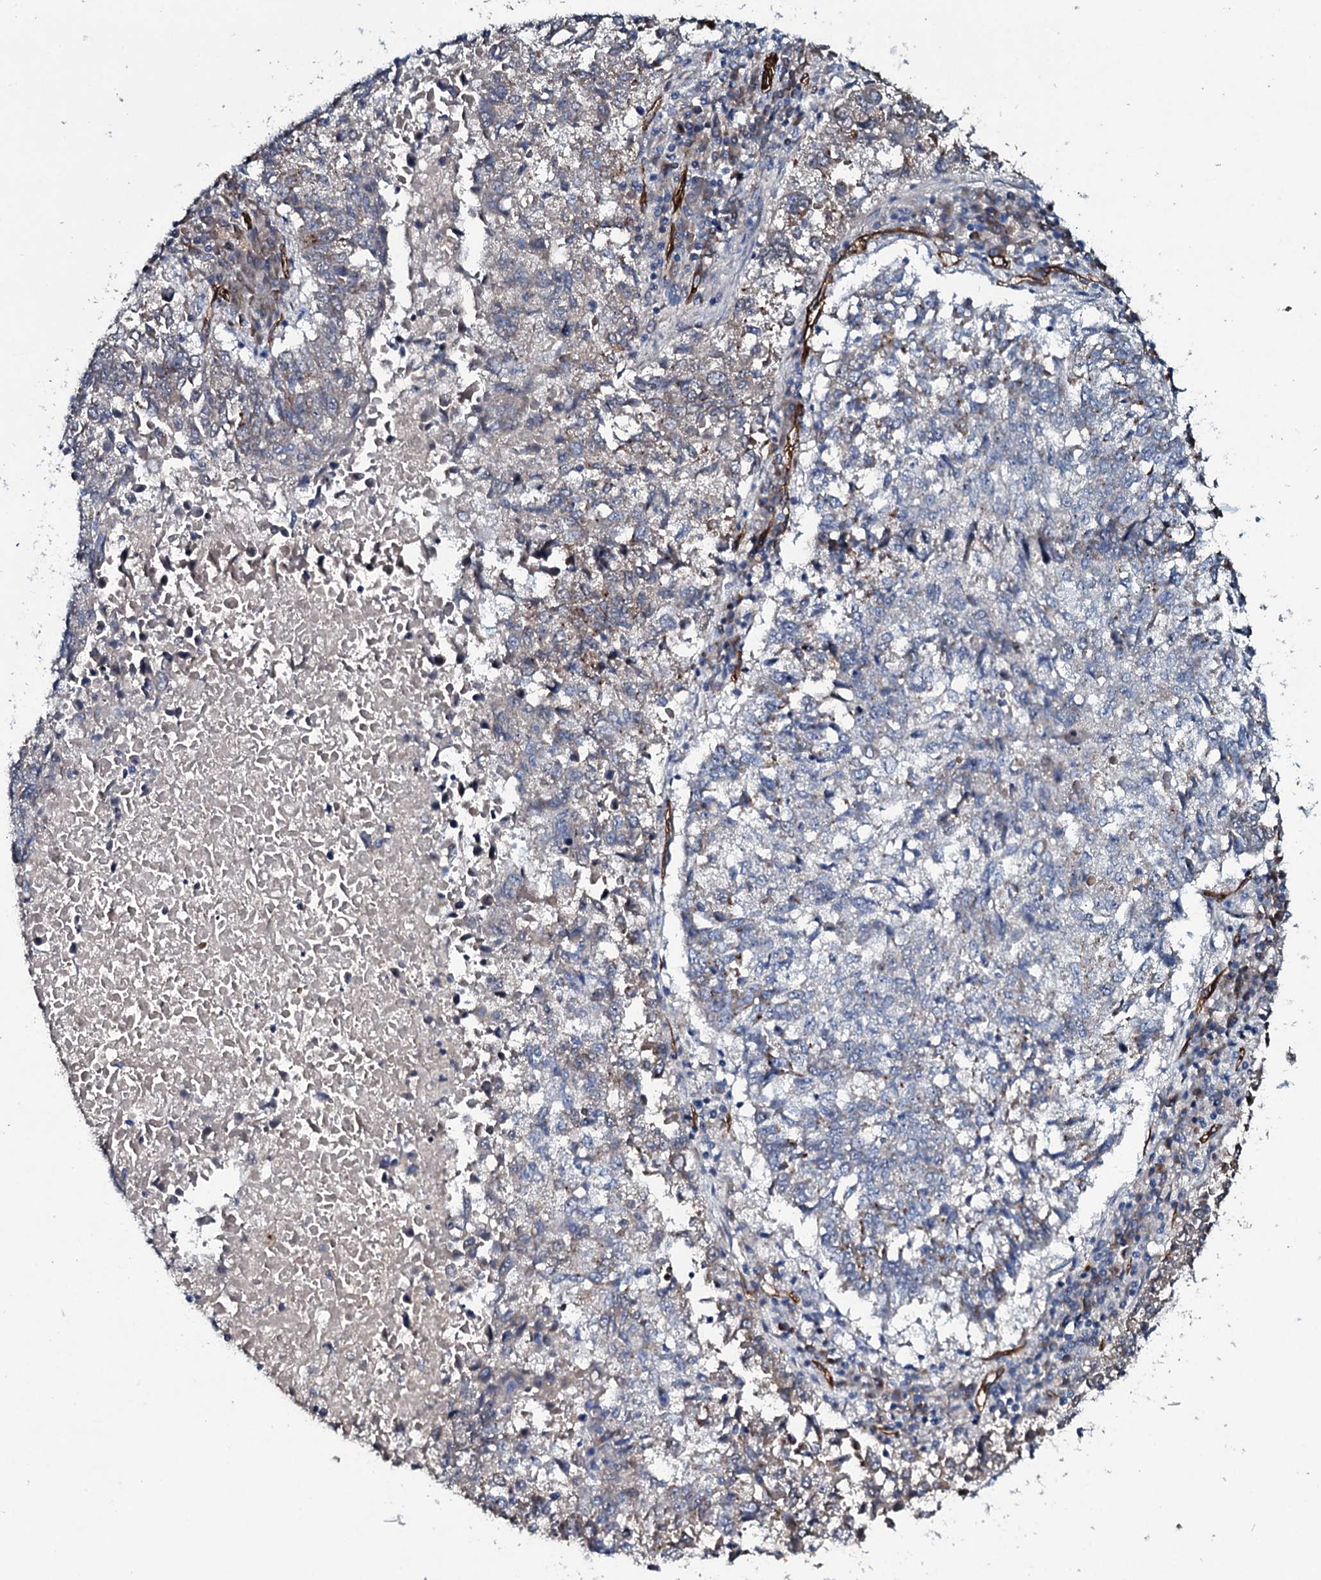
{"staining": {"intensity": "weak", "quantity": "25%-75%", "location": "cytoplasmic/membranous"}, "tissue": "lung cancer", "cell_type": "Tumor cells", "image_type": "cancer", "snomed": [{"axis": "morphology", "description": "Squamous cell carcinoma, NOS"}, {"axis": "topography", "description": "Lung"}], "caption": "This is an image of IHC staining of lung squamous cell carcinoma, which shows weak positivity in the cytoplasmic/membranous of tumor cells.", "gene": "CLEC14A", "patient": {"sex": "male", "age": 73}}